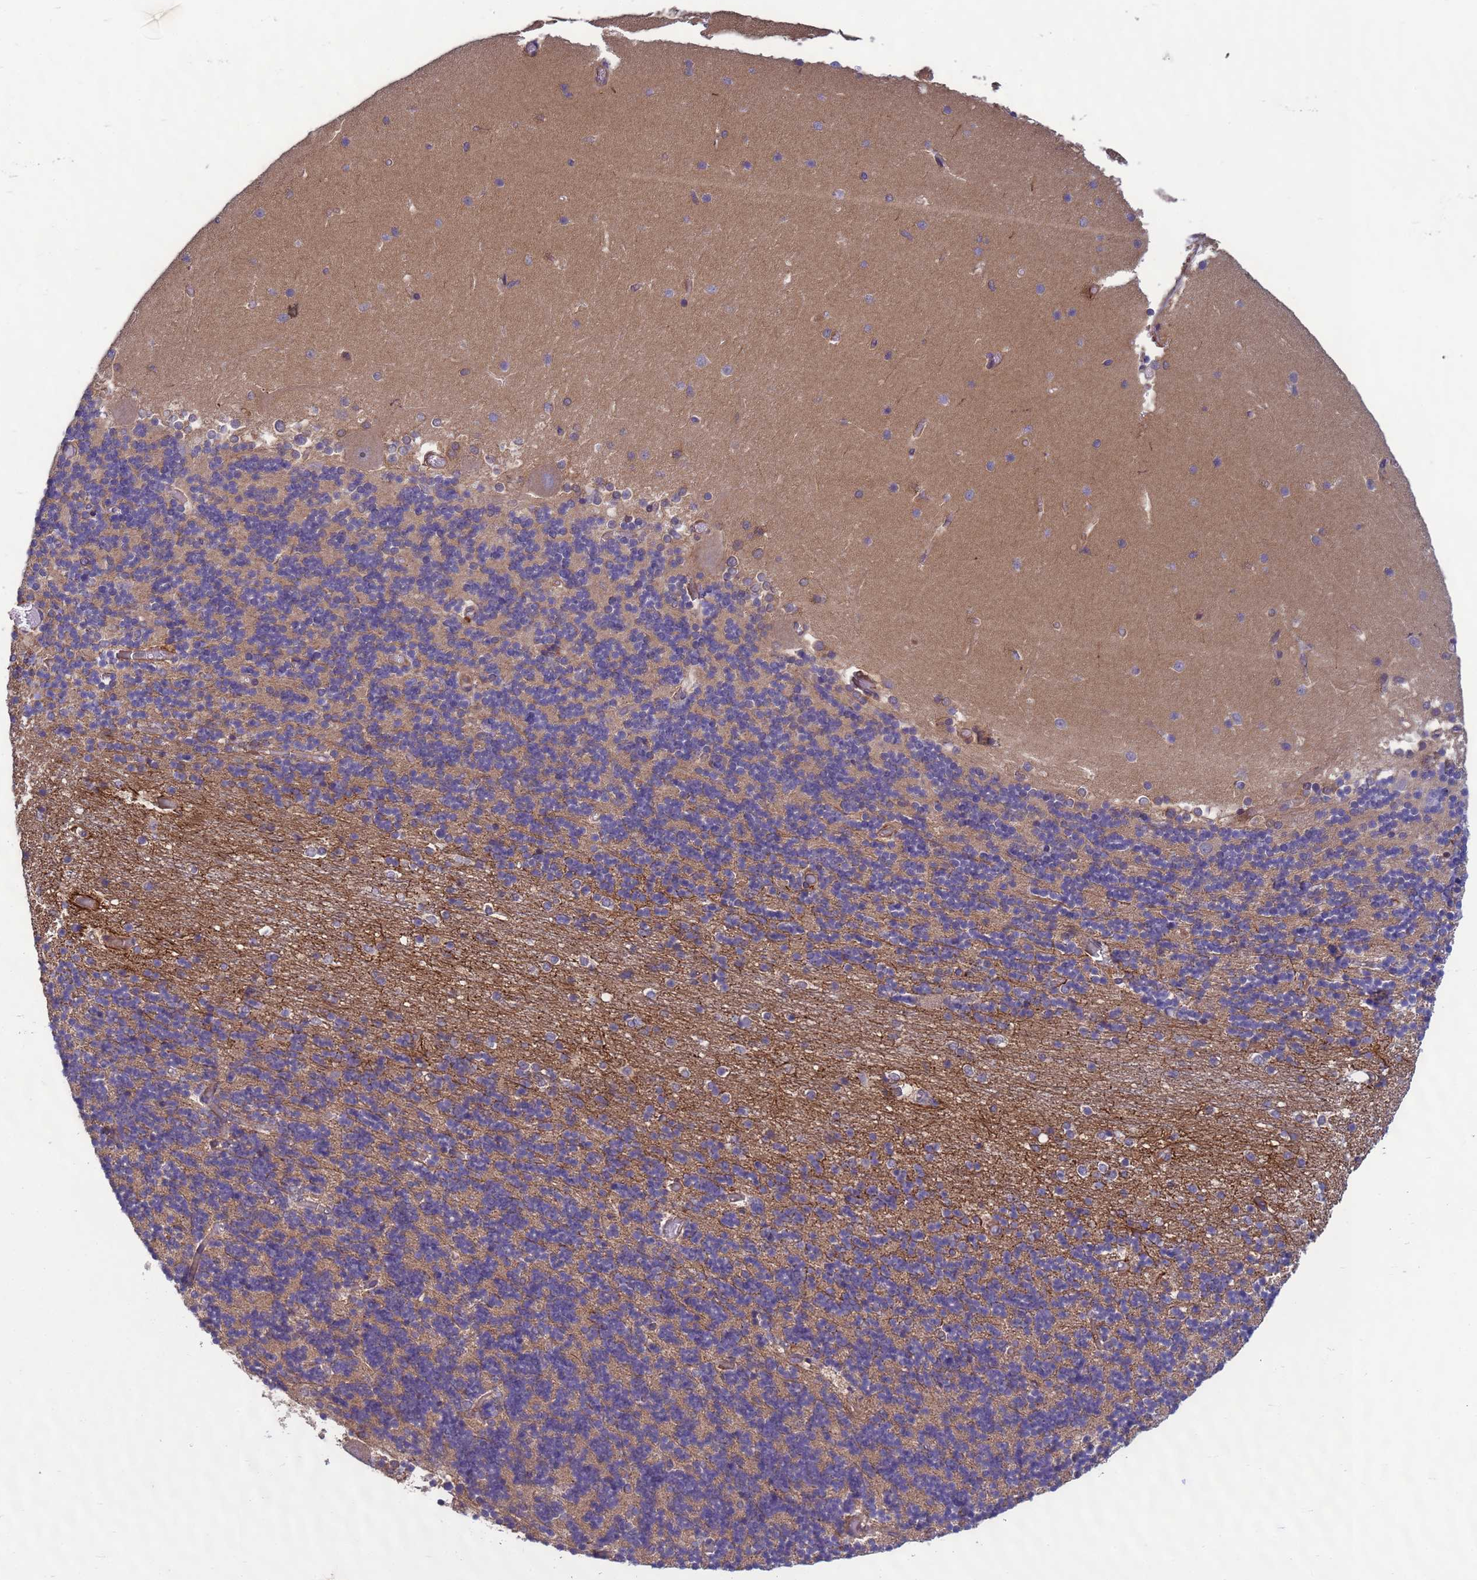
{"staining": {"intensity": "weak", "quantity": "25%-75%", "location": "cytoplasmic/membranous"}, "tissue": "cerebellum", "cell_type": "Cells in granular layer", "image_type": "normal", "snomed": [{"axis": "morphology", "description": "Normal tissue, NOS"}, {"axis": "topography", "description": "Cerebellum"}], "caption": "Protein staining of normal cerebellum exhibits weak cytoplasmic/membranous staining in approximately 25%-75% of cells in granular layer.", "gene": "RAB10", "patient": {"sex": "female", "age": 28}}